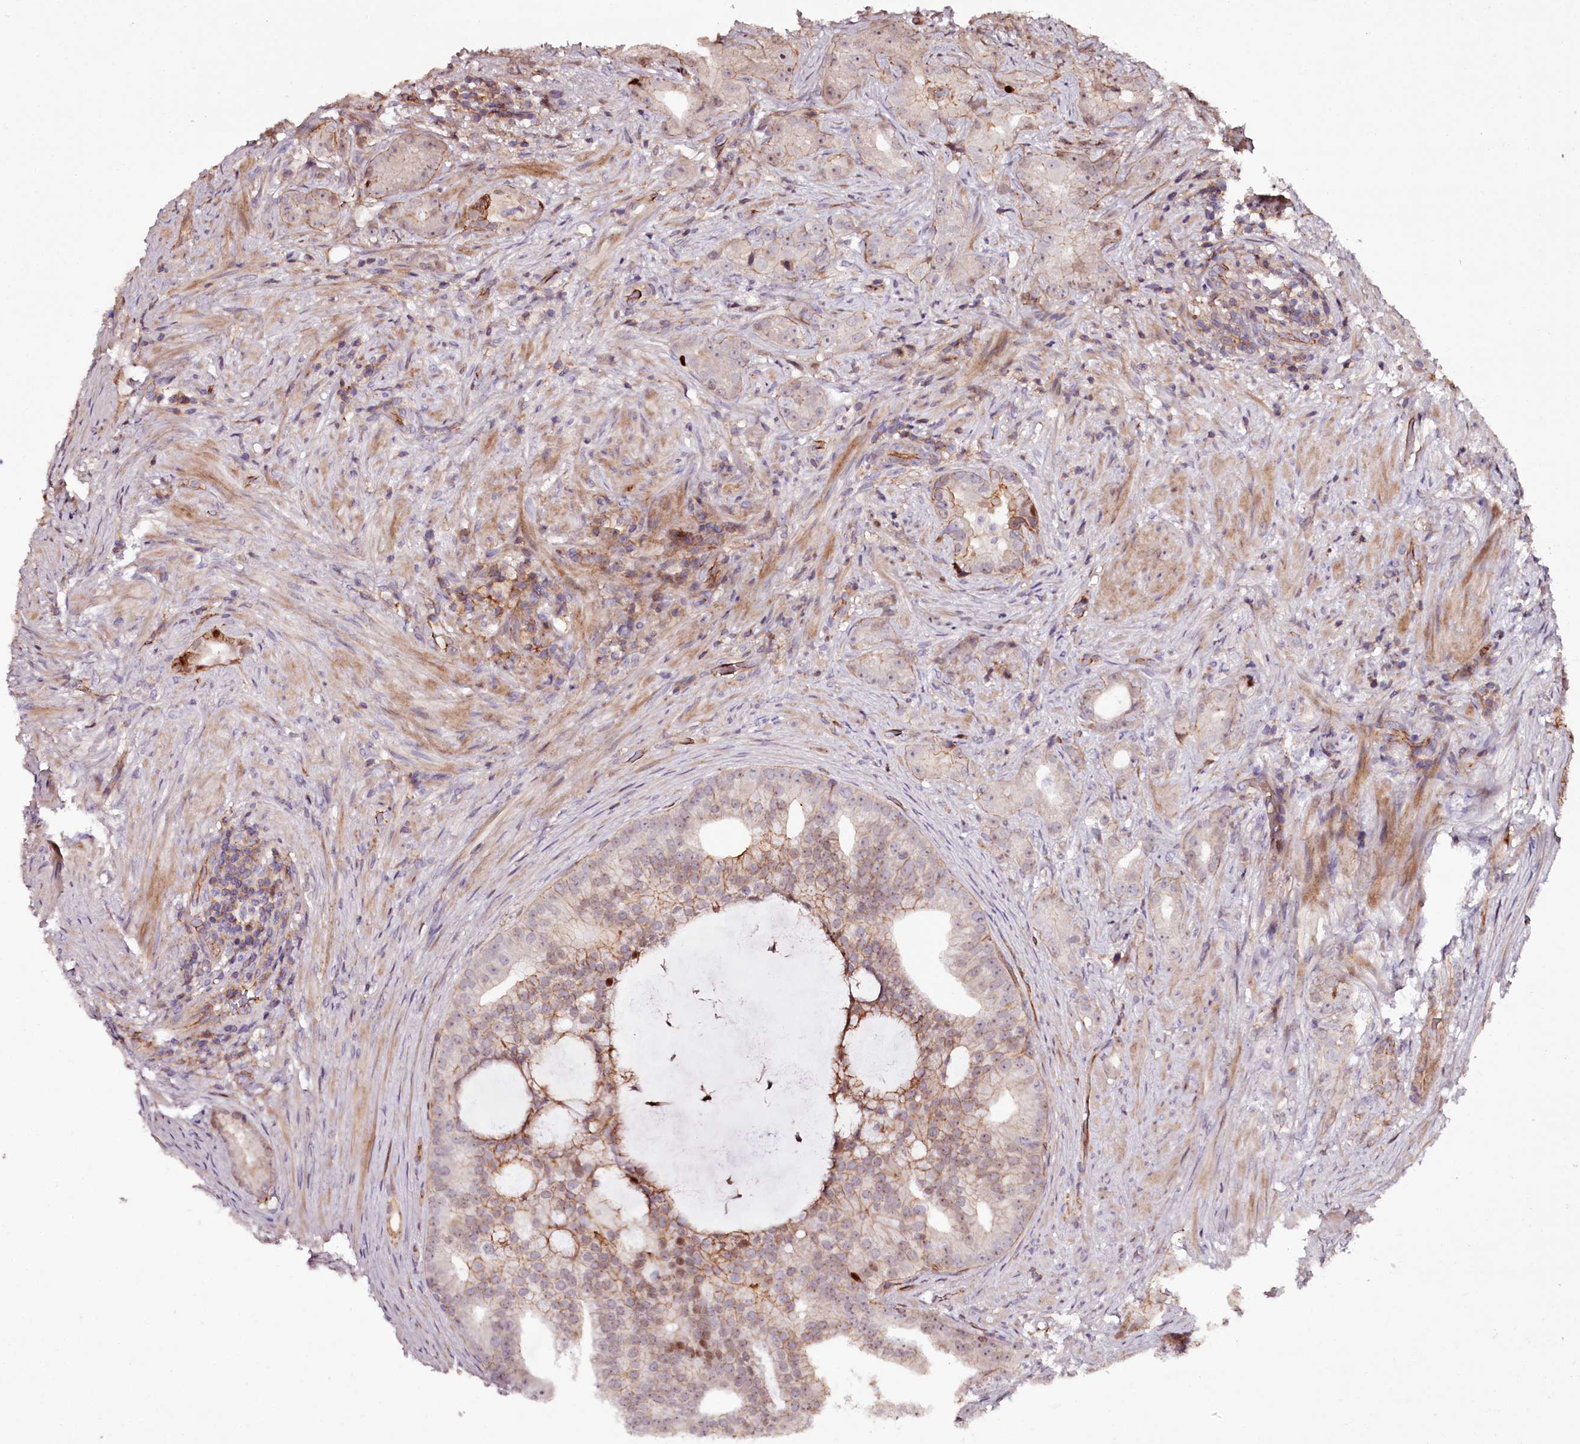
{"staining": {"intensity": "negative", "quantity": "none", "location": "none"}, "tissue": "prostate cancer", "cell_type": "Tumor cells", "image_type": "cancer", "snomed": [{"axis": "morphology", "description": "Adenocarcinoma, Low grade"}, {"axis": "topography", "description": "Prostate"}], "caption": "Immunohistochemical staining of prostate low-grade adenocarcinoma reveals no significant positivity in tumor cells.", "gene": "KIF14", "patient": {"sex": "male", "age": 71}}